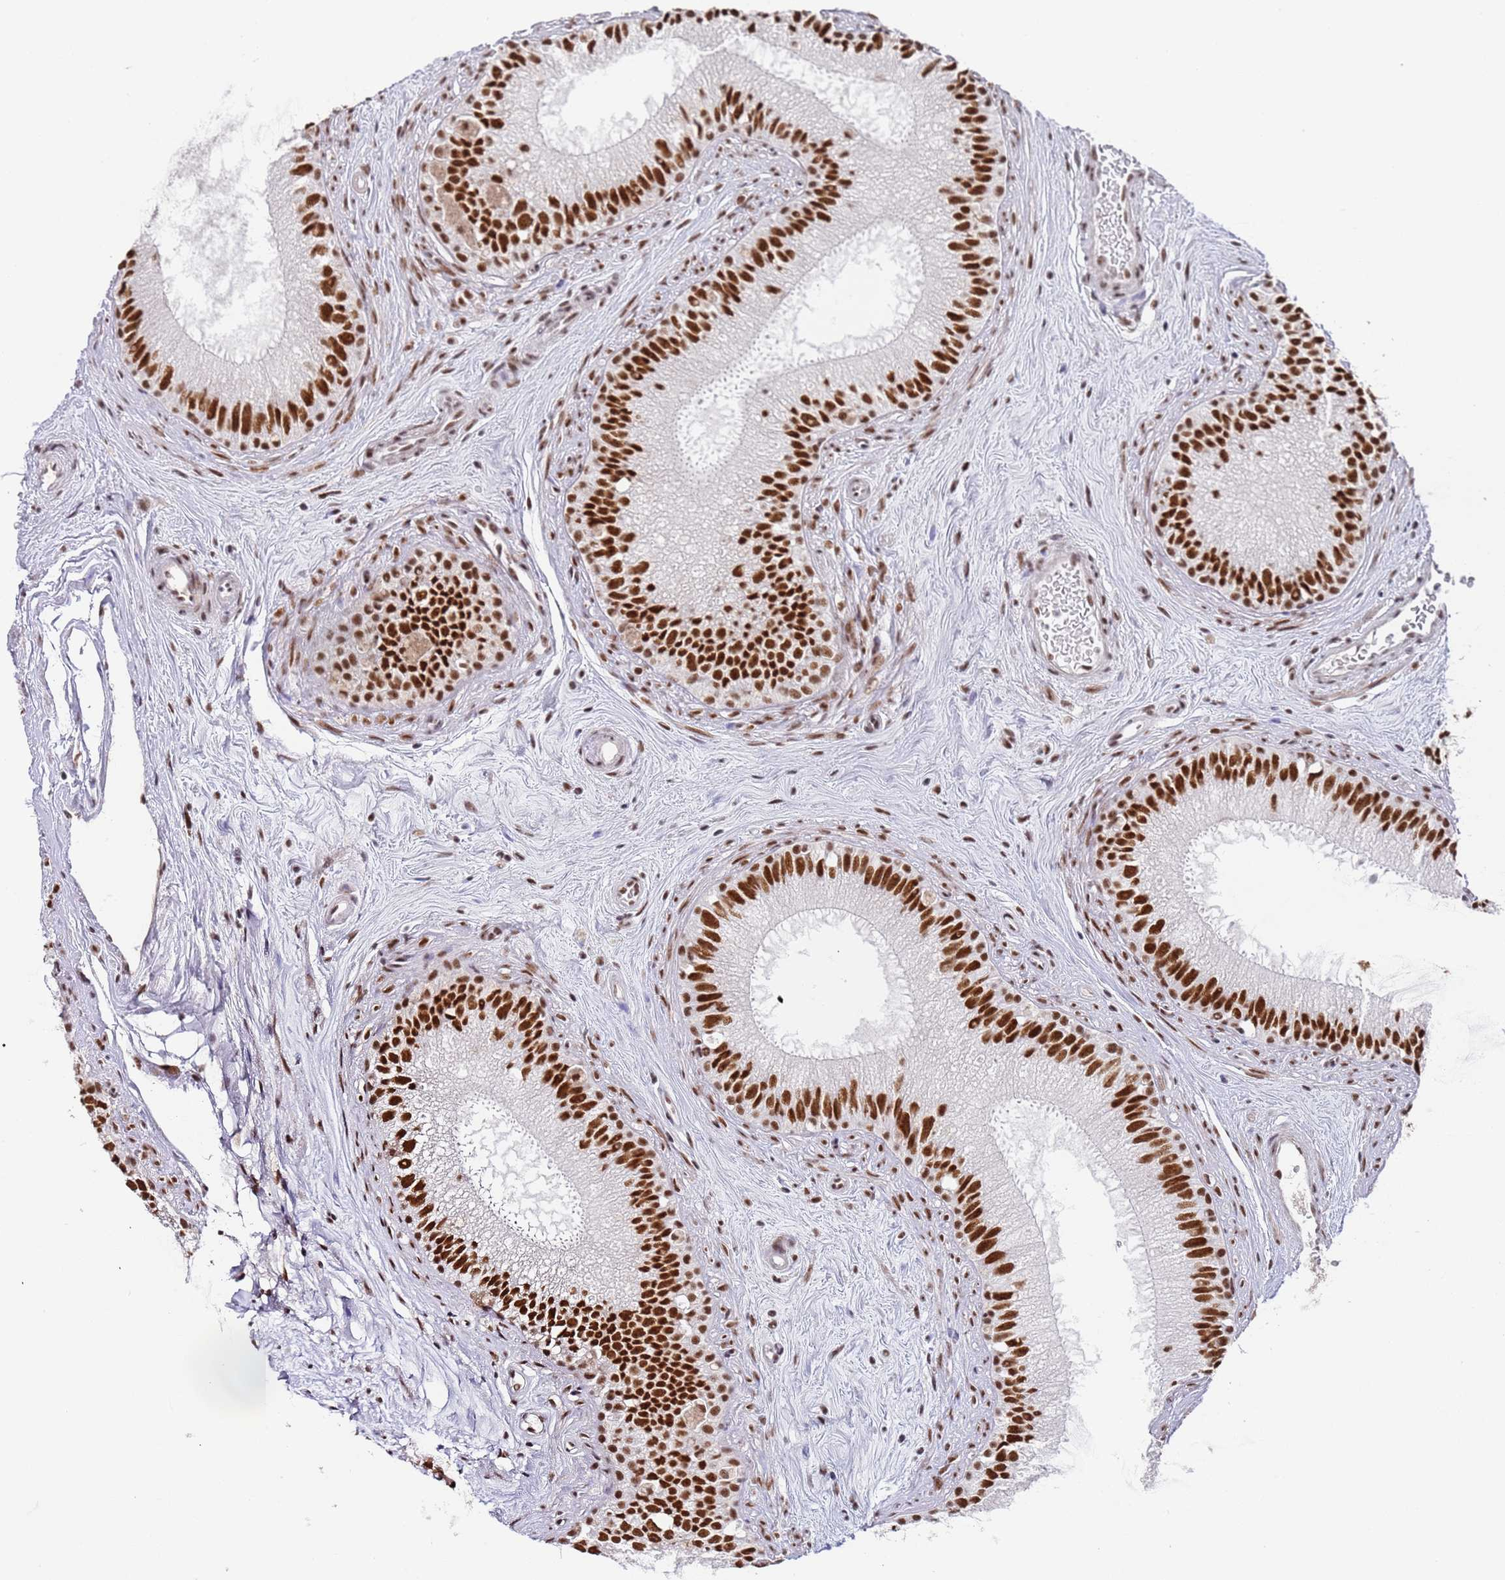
{"staining": {"intensity": "strong", "quantity": ">75%", "location": "nuclear"}, "tissue": "epididymis", "cell_type": "Glandular cells", "image_type": "normal", "snomed": [{"axis": "morphology", "description": "Normal tissue, NOS"}, {"axis": "topography", "description": "Epididymis"}], "caption": "A brown stain highlights strong nuclear expression of a protein in glandular cells of benign epididymis.", "gene": "AKAP8L", "patient": {"sex": "male", "age": 71}}